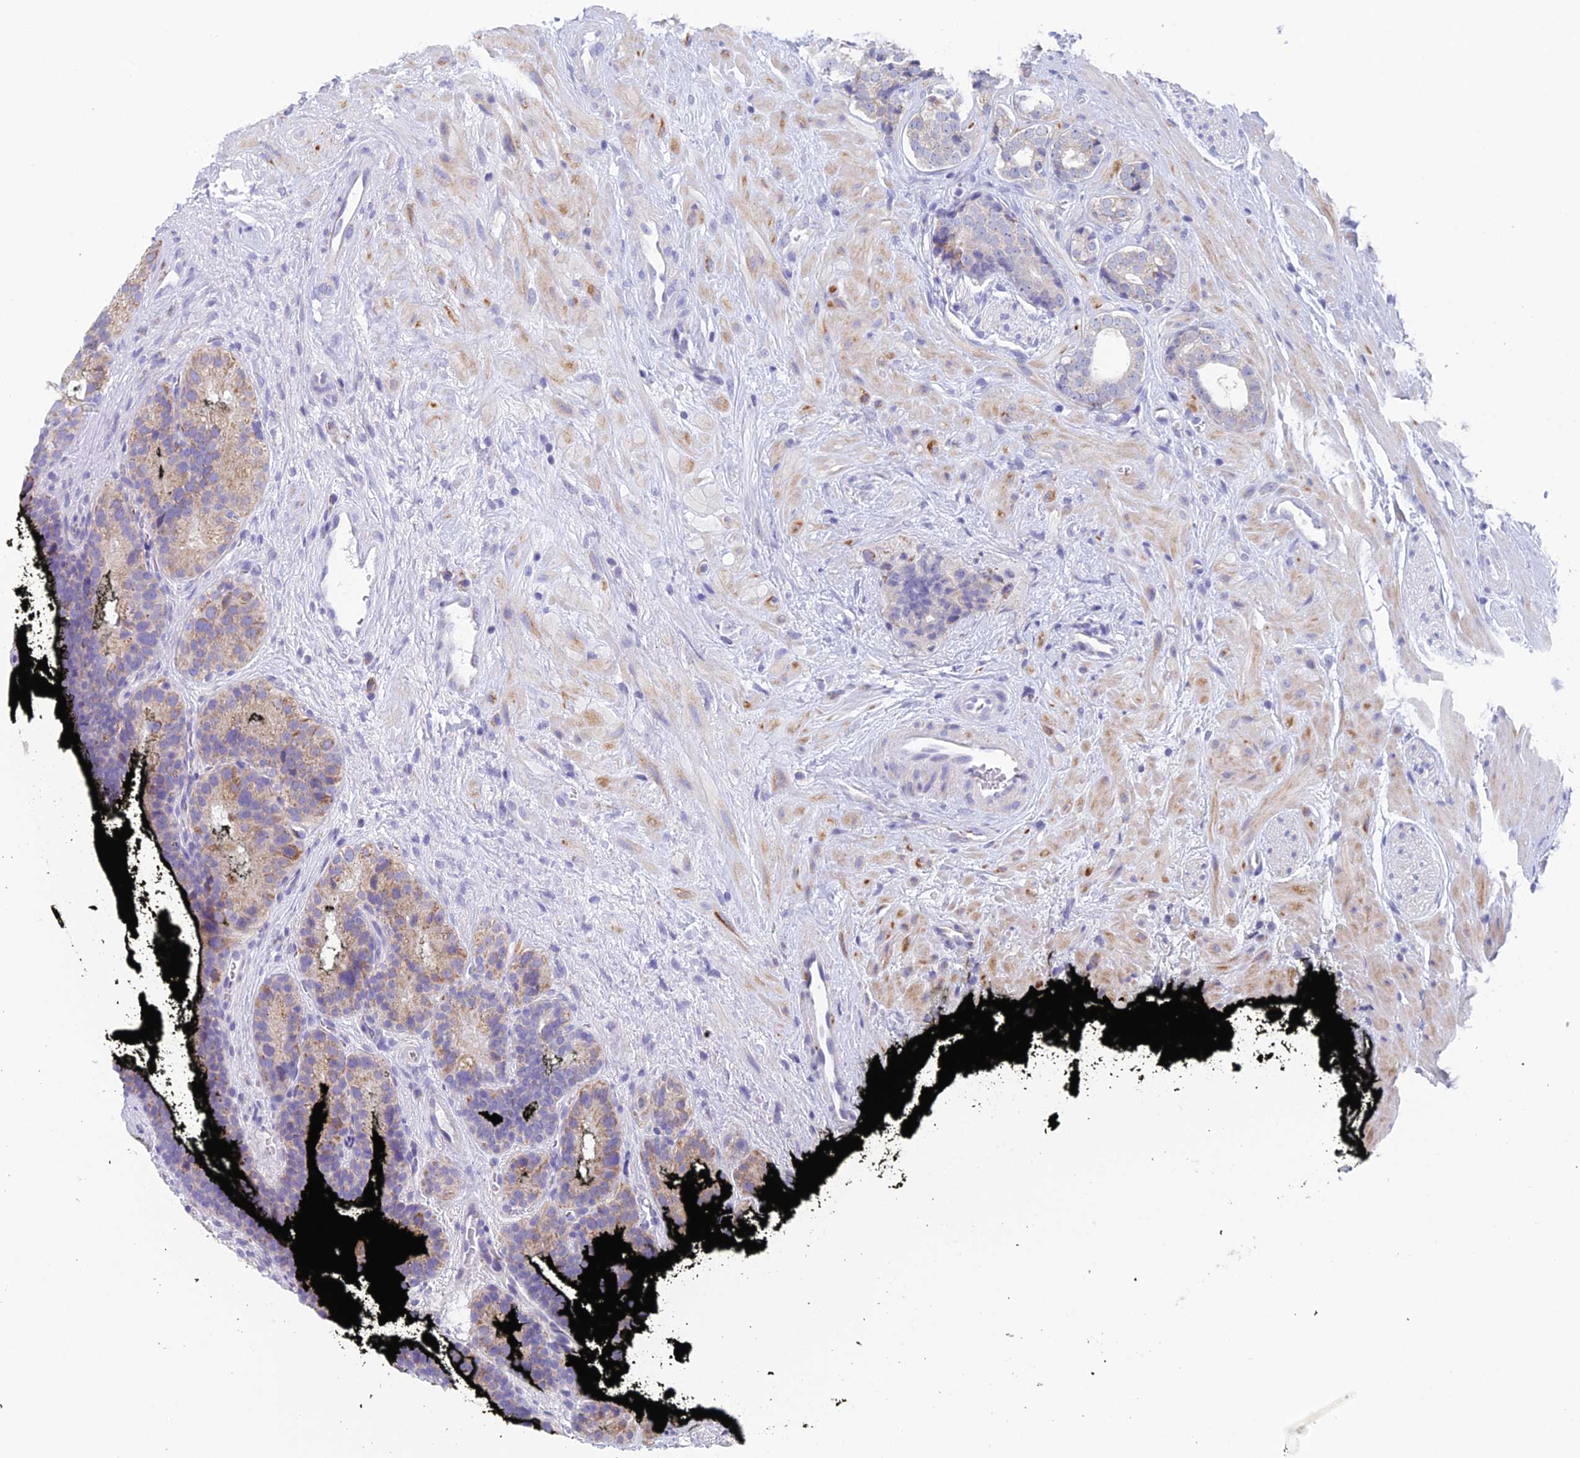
{"staining": {"intensity": "negative", "quantity": "none", "location": "none"}, "tissue": "prostate cancer", "cell_type": "Tumor cells", "image_type": "cancer", "snomed": [{"axis": "morphology", "description": "Adenocarcinoma, High grade"}, {"axis": "topography", "description": "Prostate"}], "caption": "High-grade adenocarcinoma (prostate) was stained to show a protein in brown. There is no significant positivity in tumor cells.", "gene": "REXO5", "patient": {"sex": "male", "age": 56}}